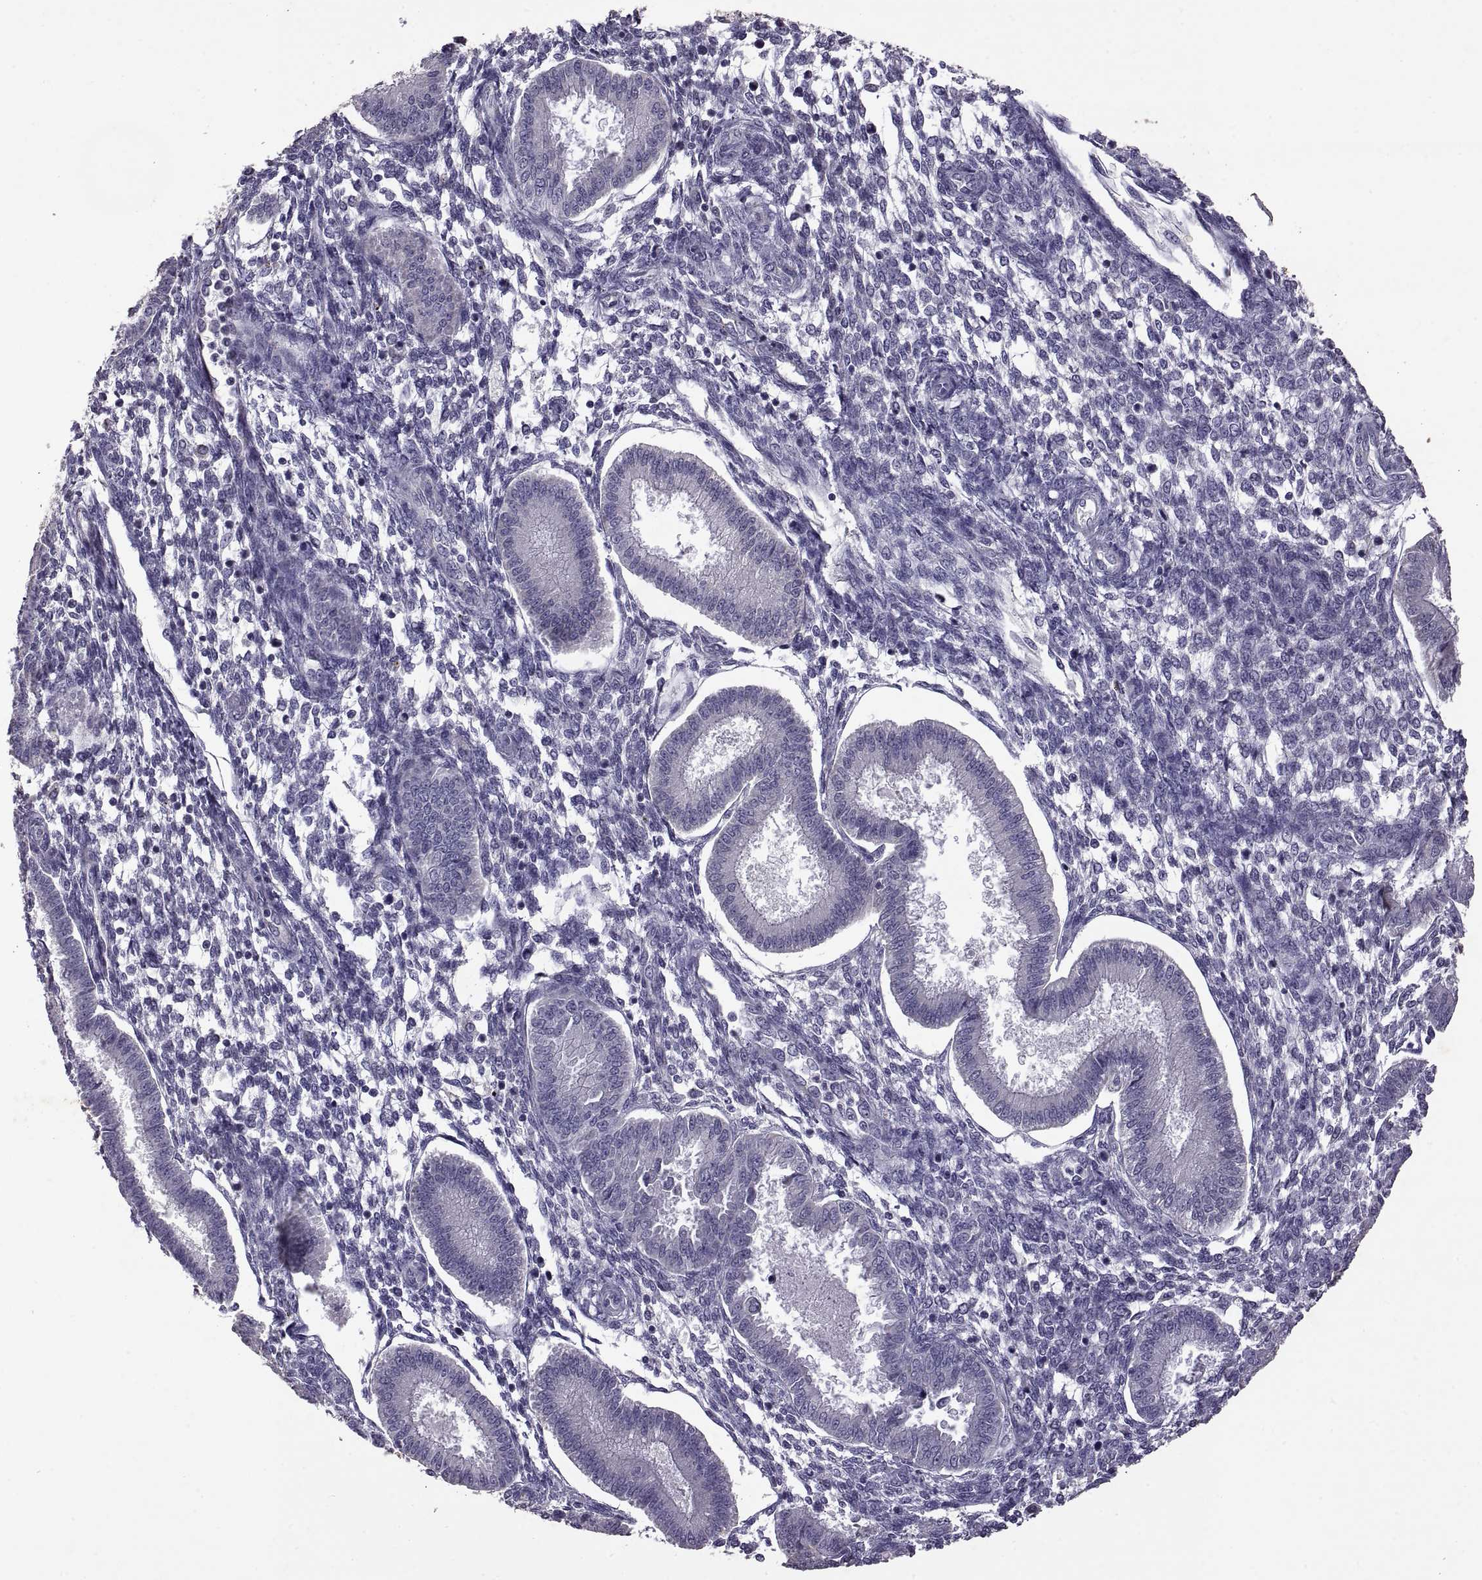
{"staining": {"intensity": "negative", "quantity": "none", "location": "none"}, "tissue": "endometrium", "cell_type": "Cells in endometrial stroma", "image_type": "normal", "snomed": [{"axis": "morphology", "description": "Normal tissue, NOS"}, {"axis": "topography", "description": "Endometrium"}], "caption": "This is a micrograph of IHC staining of normal endometrium, which shows no staining in cells in endometrial stroma. (Stains: DAB immunohistochemistry with hematoxylin counter stain, Microscopy: brightfield microscopy at high magnification).", "gene": "DEFB136", "patient": {"sex": "female", "age": 43}}